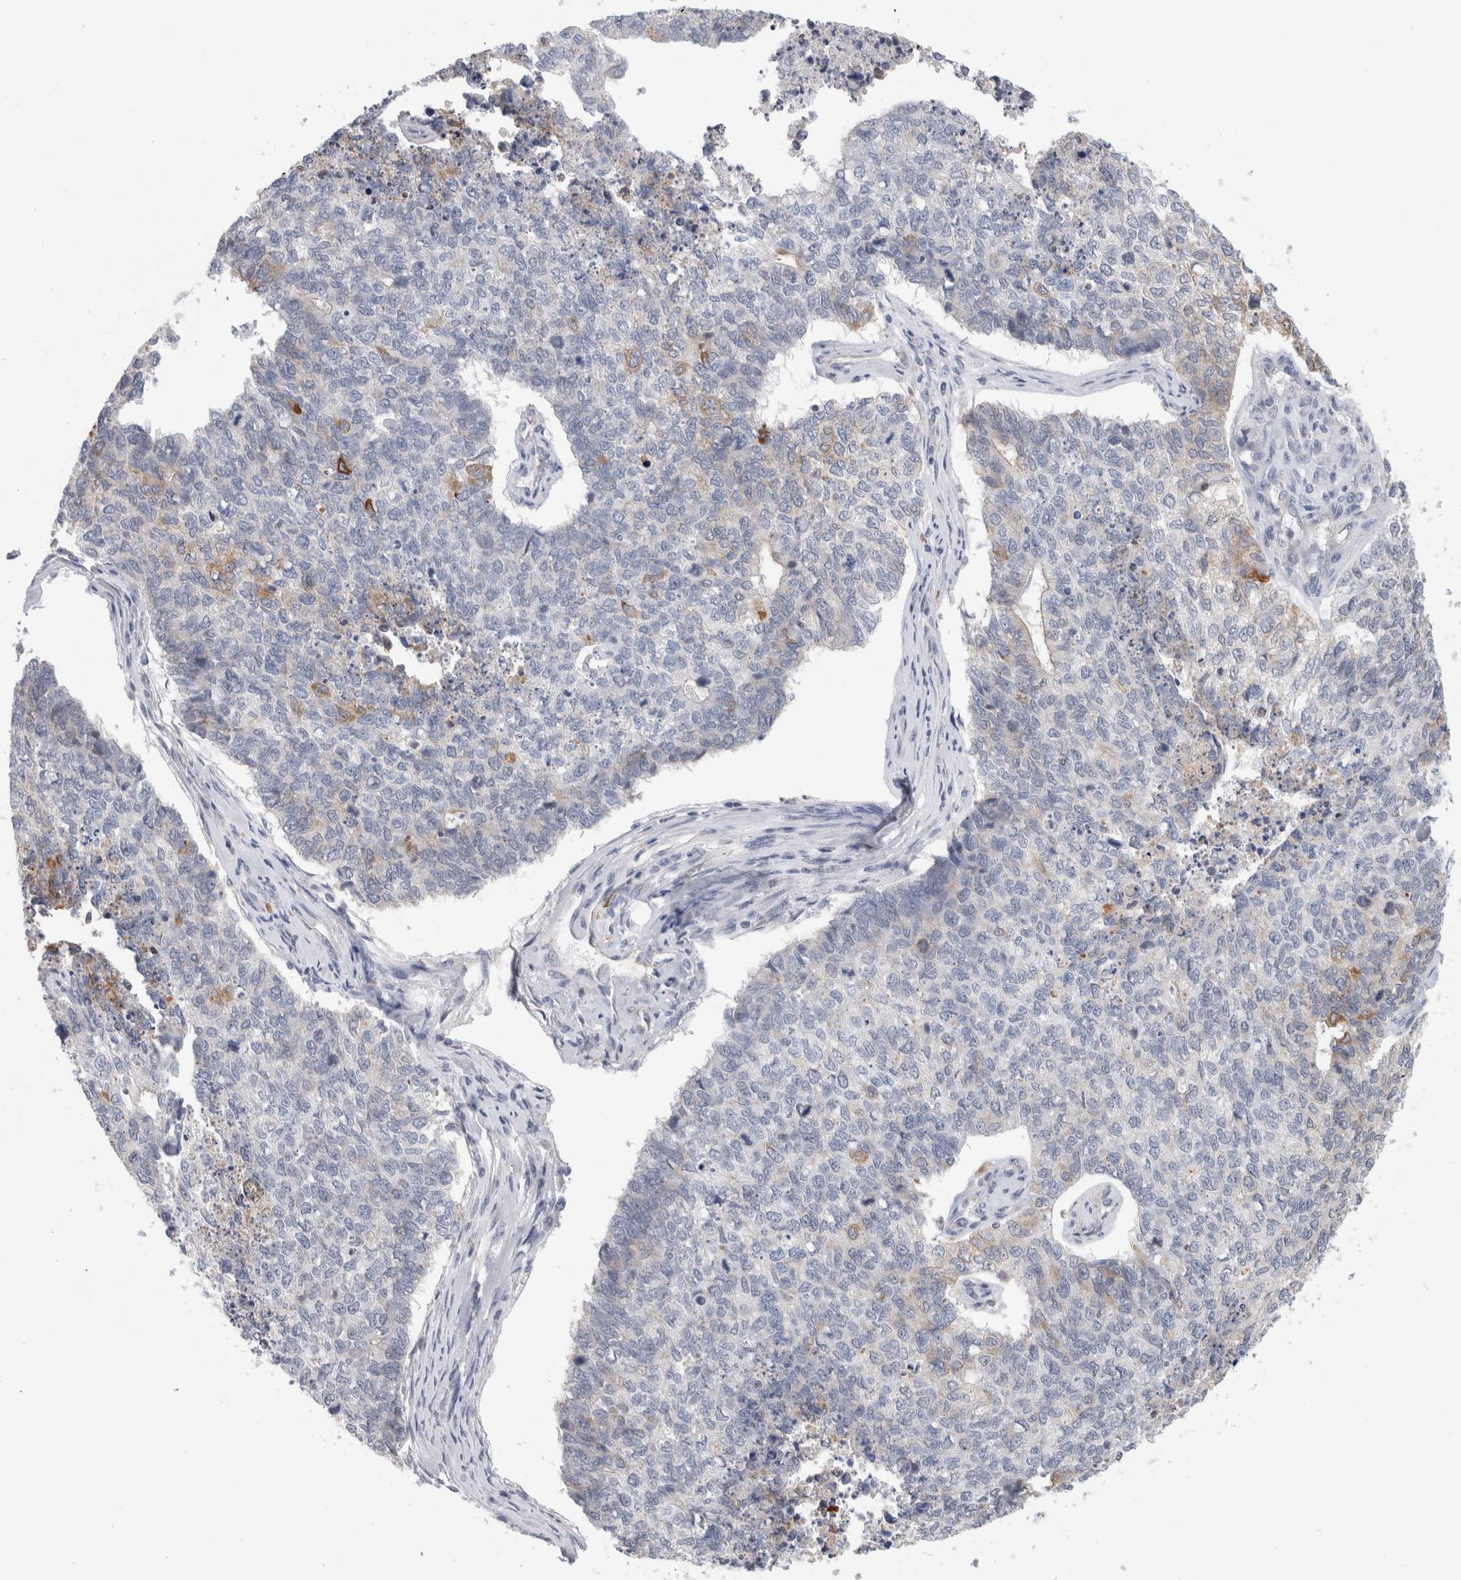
{"staining": {"intensity": "moderate", "quantity": "<25%", "location": "cytoplasmic/membranous"}, "tissue": "cervical cancer", "cell_type": "Tumor cells", "image_type": "cancer", "snomed": [{"axis": "morphology", "description": "Squamous cell carcinoma, NOS"}, {"axis": "topography", "description": "Cervix"}], "caption": "Immunohistochemical staining of cervical cancer reveals moderate cytoplasmic/membranous protein staining in approximately <25% of tumor cells.", "gene": "SYTL5", "patient": {"sex": "female", "age": 63}}